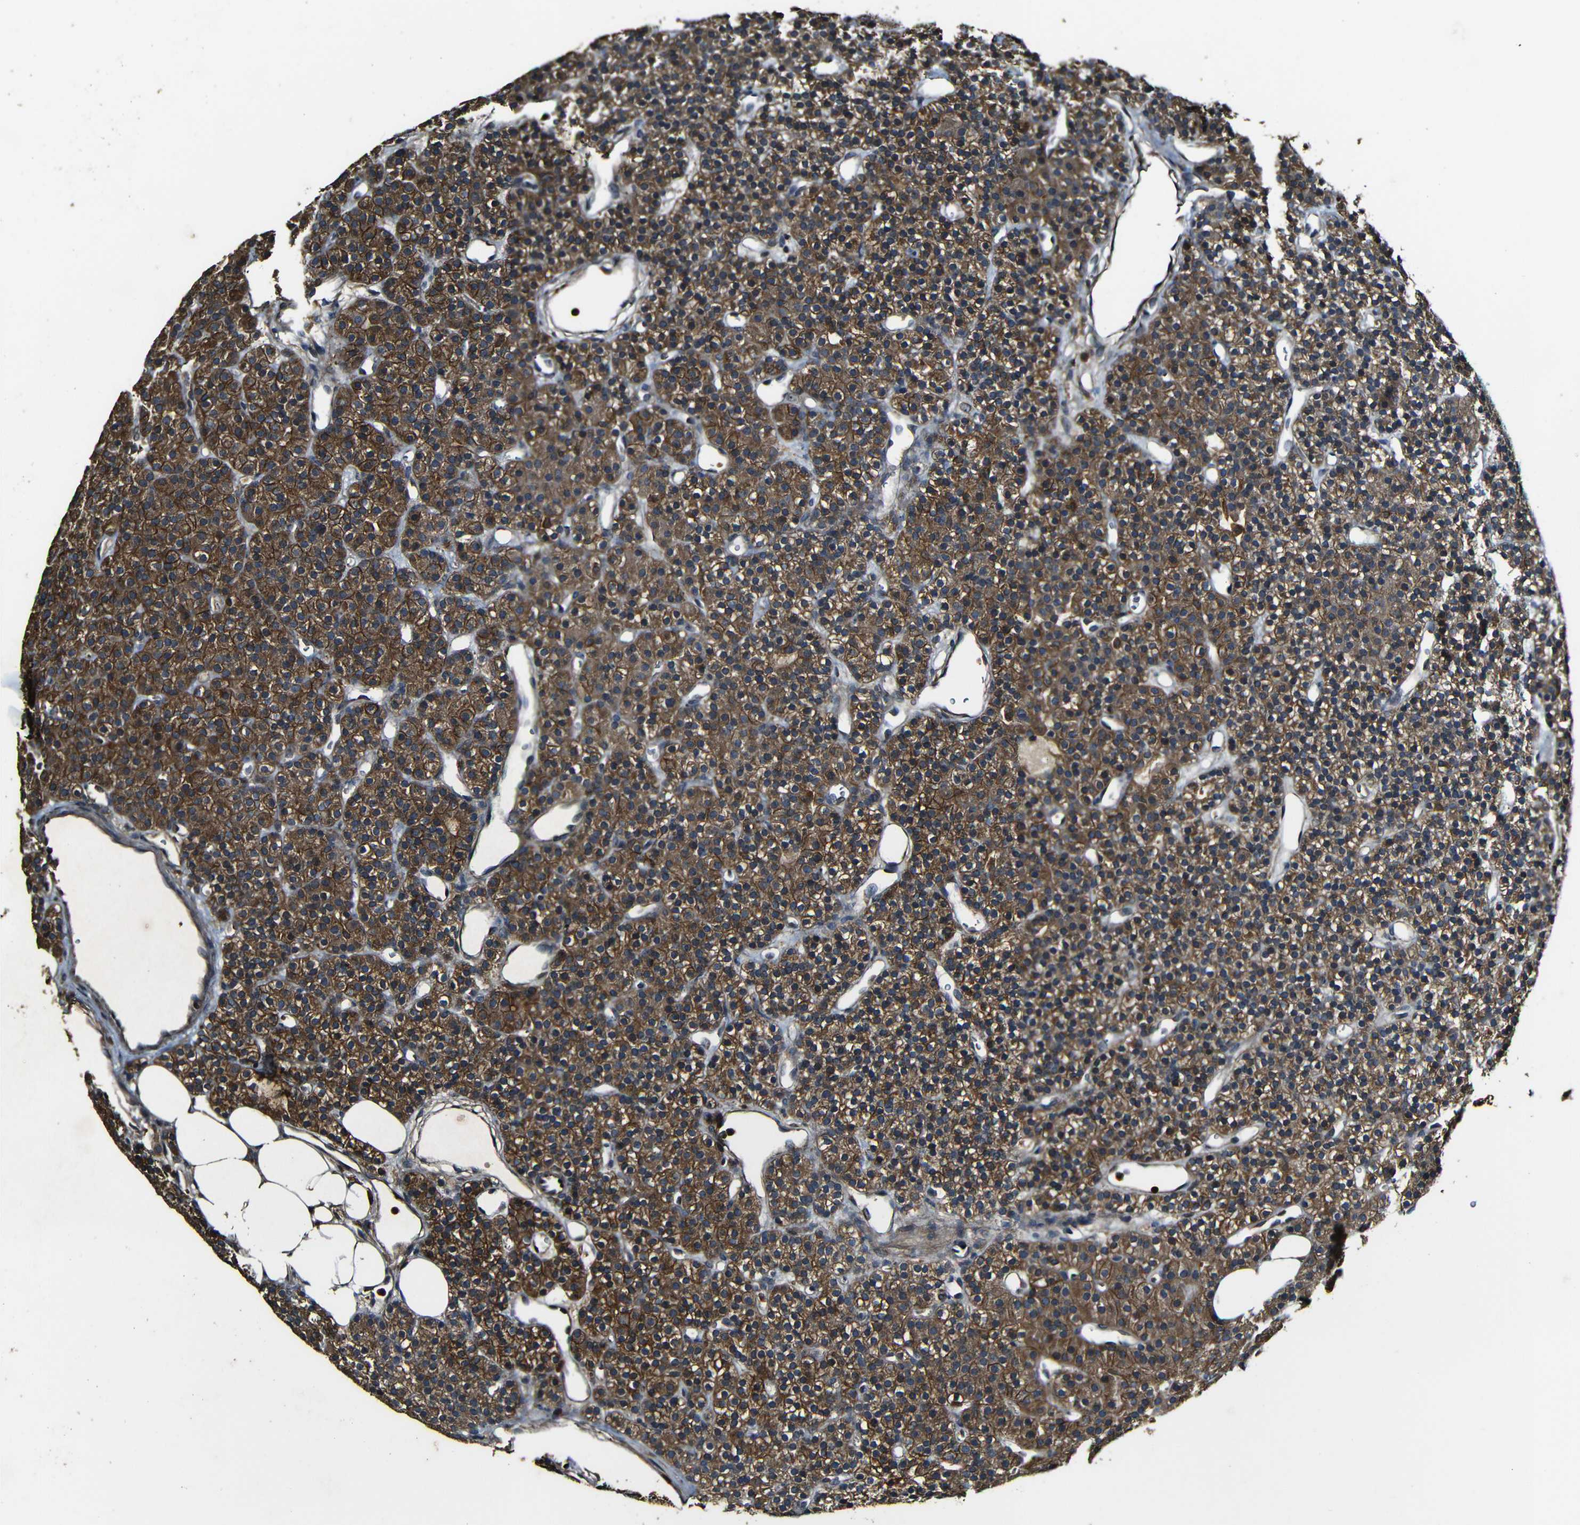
{"staining": {"intensity": "strong", "quantity": ">75%", "location": "cytoplasmic/membranous"}, "tissue": "parathyroid gland", "cell_type": "Glandular cells", "image_type": "normal", "snomed": [{"axis": "morphology", "description": "Normal tissue, NOS"}, {"axis": "morphology", "description": "Hyperplasia, NOS"}, {"axis": "topography", "description": "Parathyroid gland"}], "caption": "Protein analysis of benign parathyroid gland displays strong cytoplasmic/membranous staining in approximately >75% of glandular cells. (Brightfield microscopy of DAB IHC at high magnification).", "gene": "CASP8", "patient": {"sex": "male", "age": 44}}